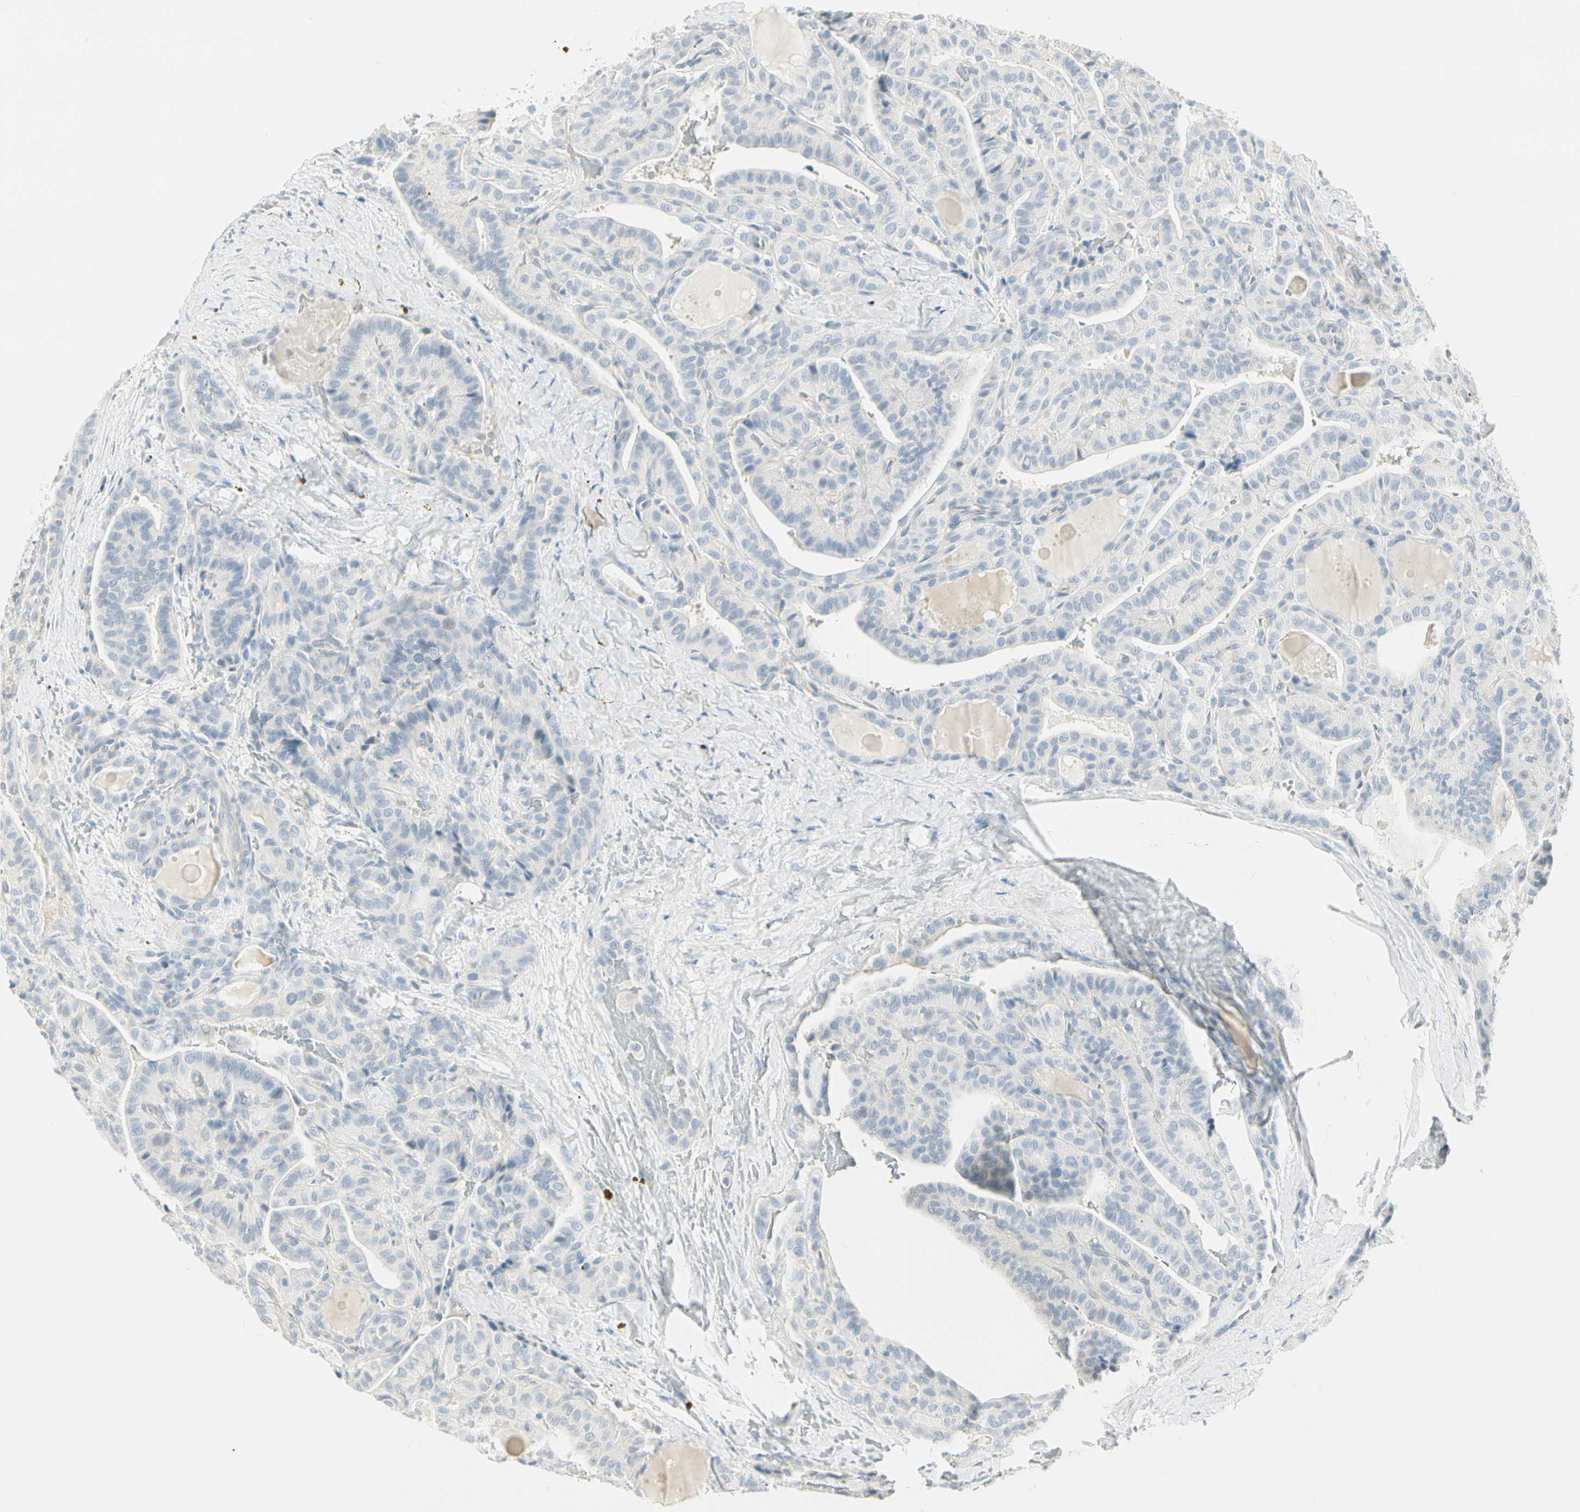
{"staining": {"intensity": "negative", "quantity": "none", "location": "none"}, "tissue": "thyroid cancer", "cell_type": "Tumor cells", "image_type": "cancer", "snomed": [{"axis": "morphology", "description": "Papillary adenocarcinoma, NOS"}, {"axis": "topography", "description": "Thyroid gland"}], "caption": "Tumor cells show no significant positivity in papillary adenocarcinoma (thyroid).", "gene": "MLLT10", "patient": {"sex": "male", "age": 77}}